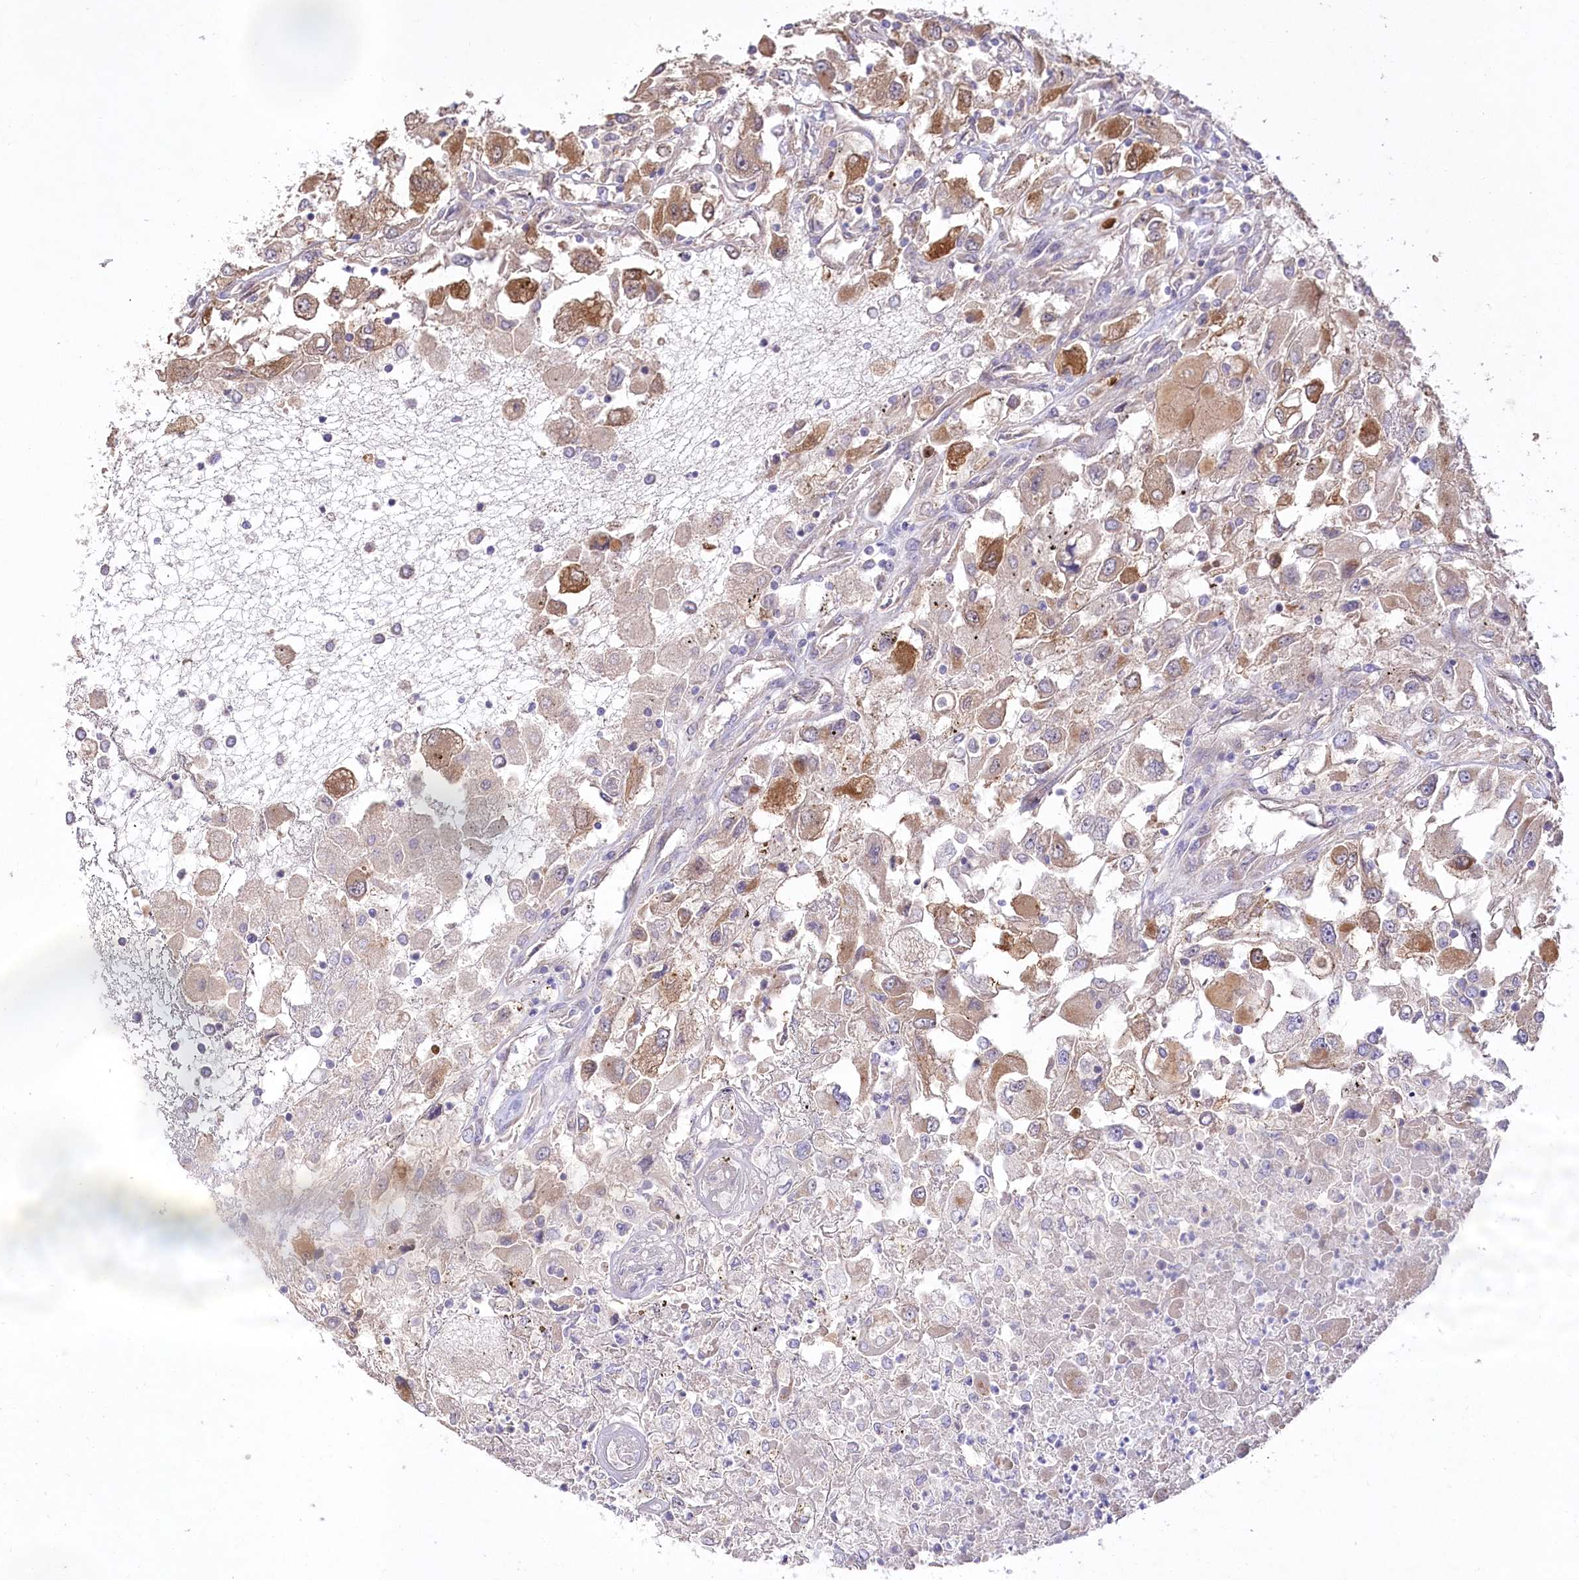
{"staining": {"intensity": "moderate", "quantity": "25%-75%", "location": "cytoplasmic/membranous"}, "tissue": "renal cancer", "cell_type": "Tumor cells", "image_type": "cancer", "snomed": [{"axis": "morphology", "description": "Adenocarcinoma, NOS"}, {"axis": "topography", "description": "Kidney"}], "caption": "Immunohistochemistry of renal adenocarcinoma exhibits medium levels of moderate cytoplasmic/membranous staining in about 25%-75% of tumor cells. (IHC, brightfield microscopy, high magnification).", "gene": "PBLD", "patient": {"sex": "female", "age": 52}}